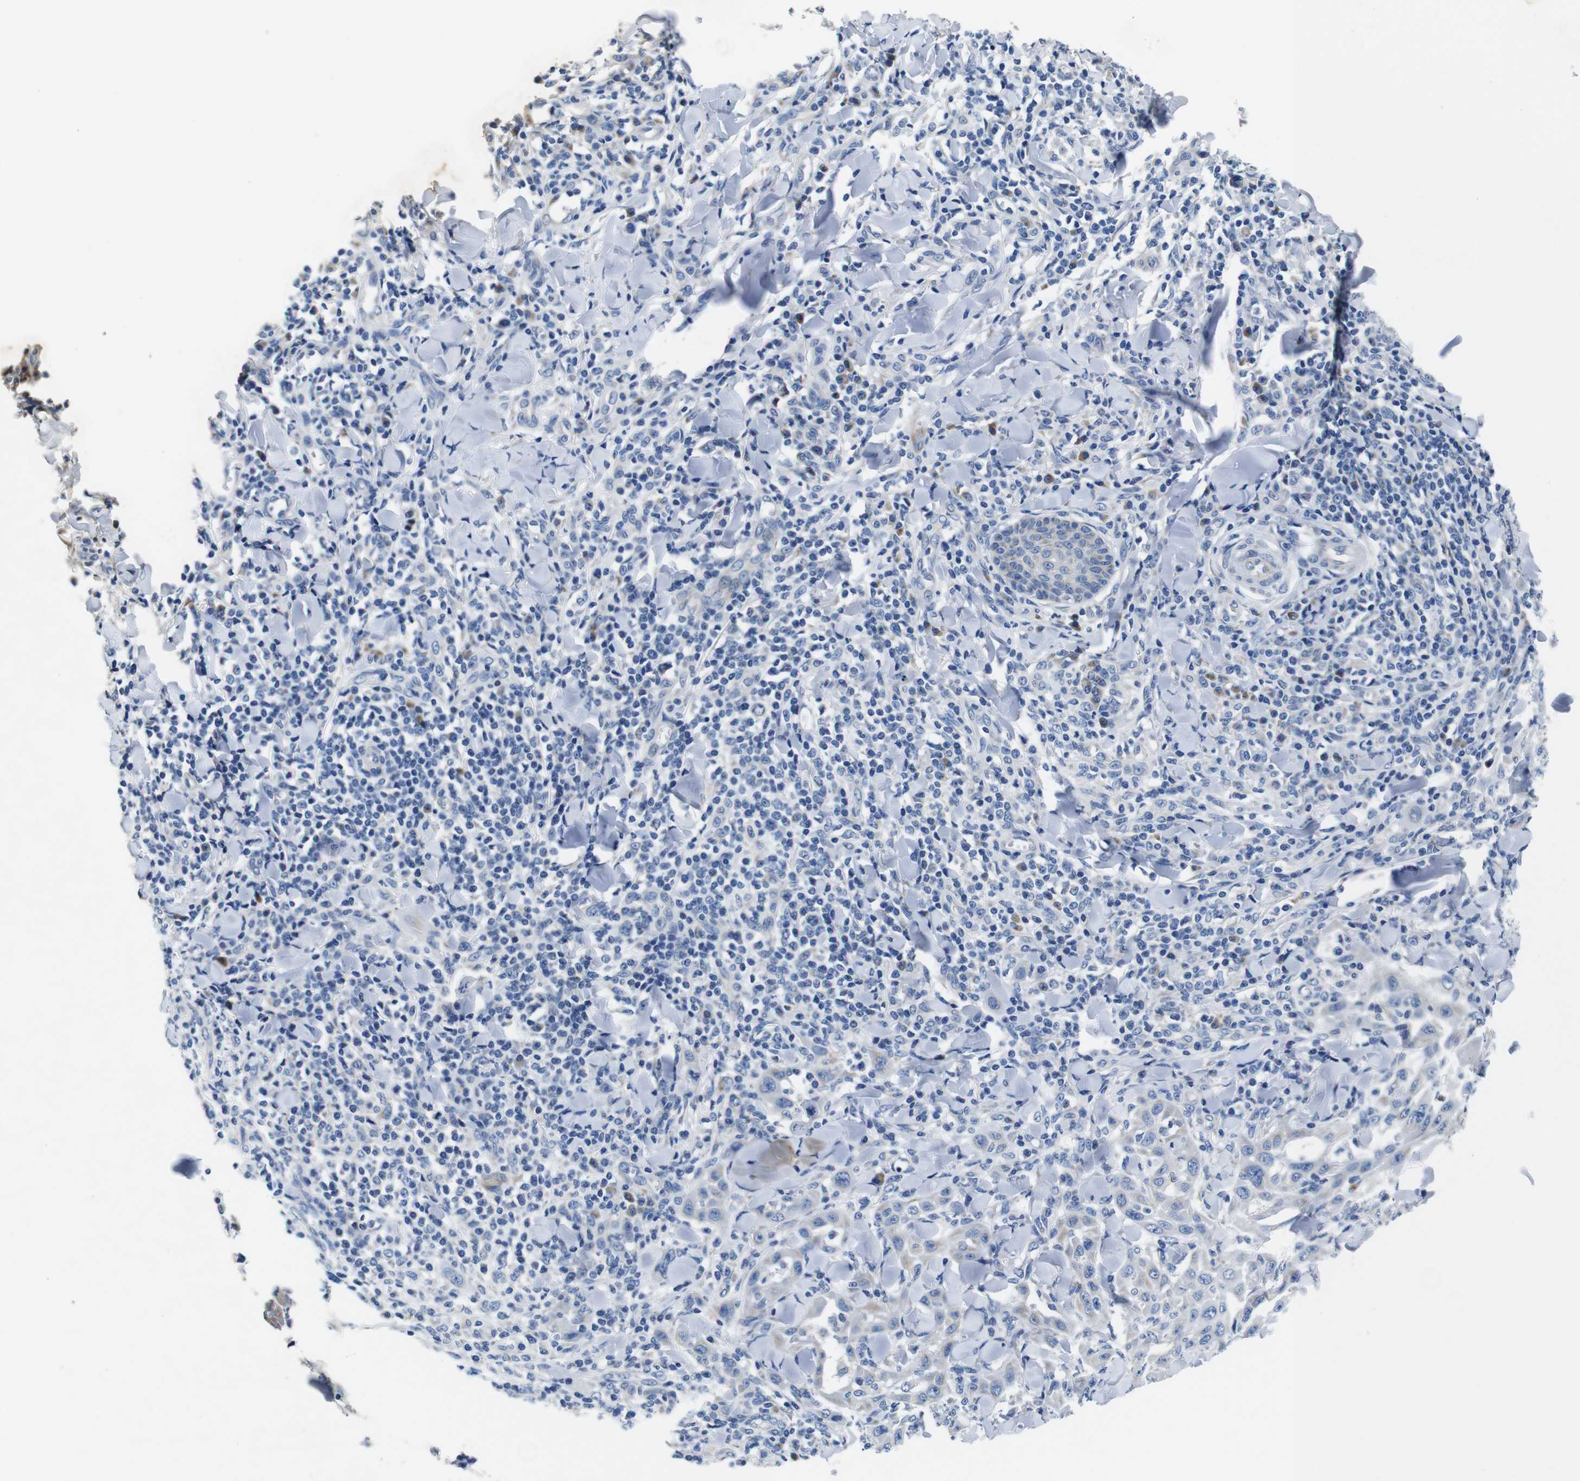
{"staining": {"intensity": "negative", "quantity": "none", "location": "none"}, "tissue": "skin cancer", "cell_type": "Tumor cells", "image_type": "cancer", "snomed": [{"axis": "morphology", "description": "Squamous cell carcinoma, NOS"}, {"axis": "topography", "description": "Skin"}], "caption": "Immunohistochemical staining of skin squamous cell carcinoma displays no significant positivity in tumor cells.", "gene": "SNX19", "patient": {"sex": "male", "age": 24}}